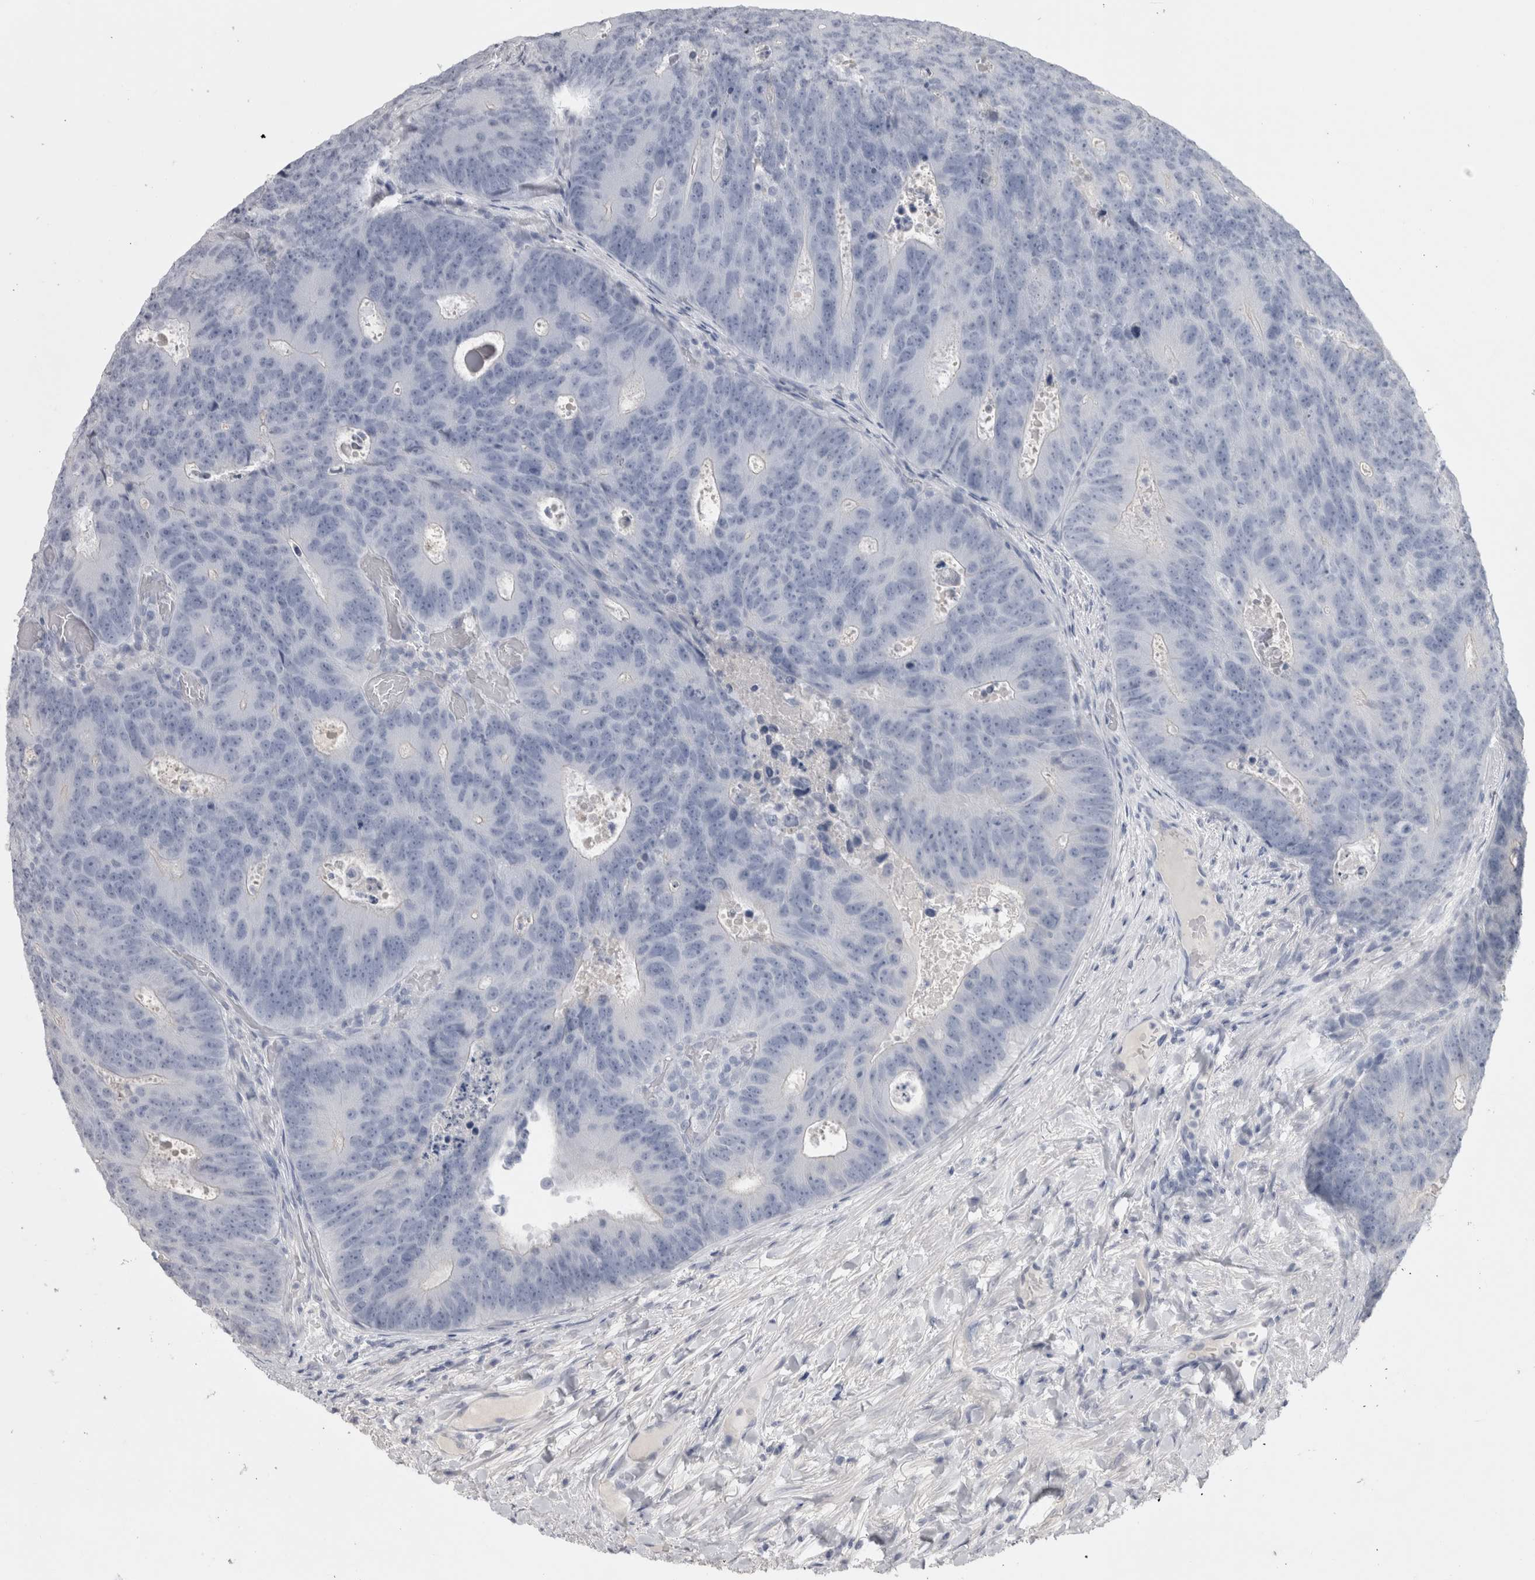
{"staining": {"intensity": "negative", "quantity": "none", "location": "none"}, "tissue": "colorectal cancer", "cell_type": "Tumor cells", "image_type": "cancer", "snomed": [{"axis": "morphology", "description": "Adenocarcinoma, NOS"}, {"axis": "topography", "description": "Colon"}], "caption": "A micrograph of colorectal cancer stained for a protein shows no brown staining in tumor cells.", "gene": "ADAM2", "patient": {"sex": "male", "age": 87}}